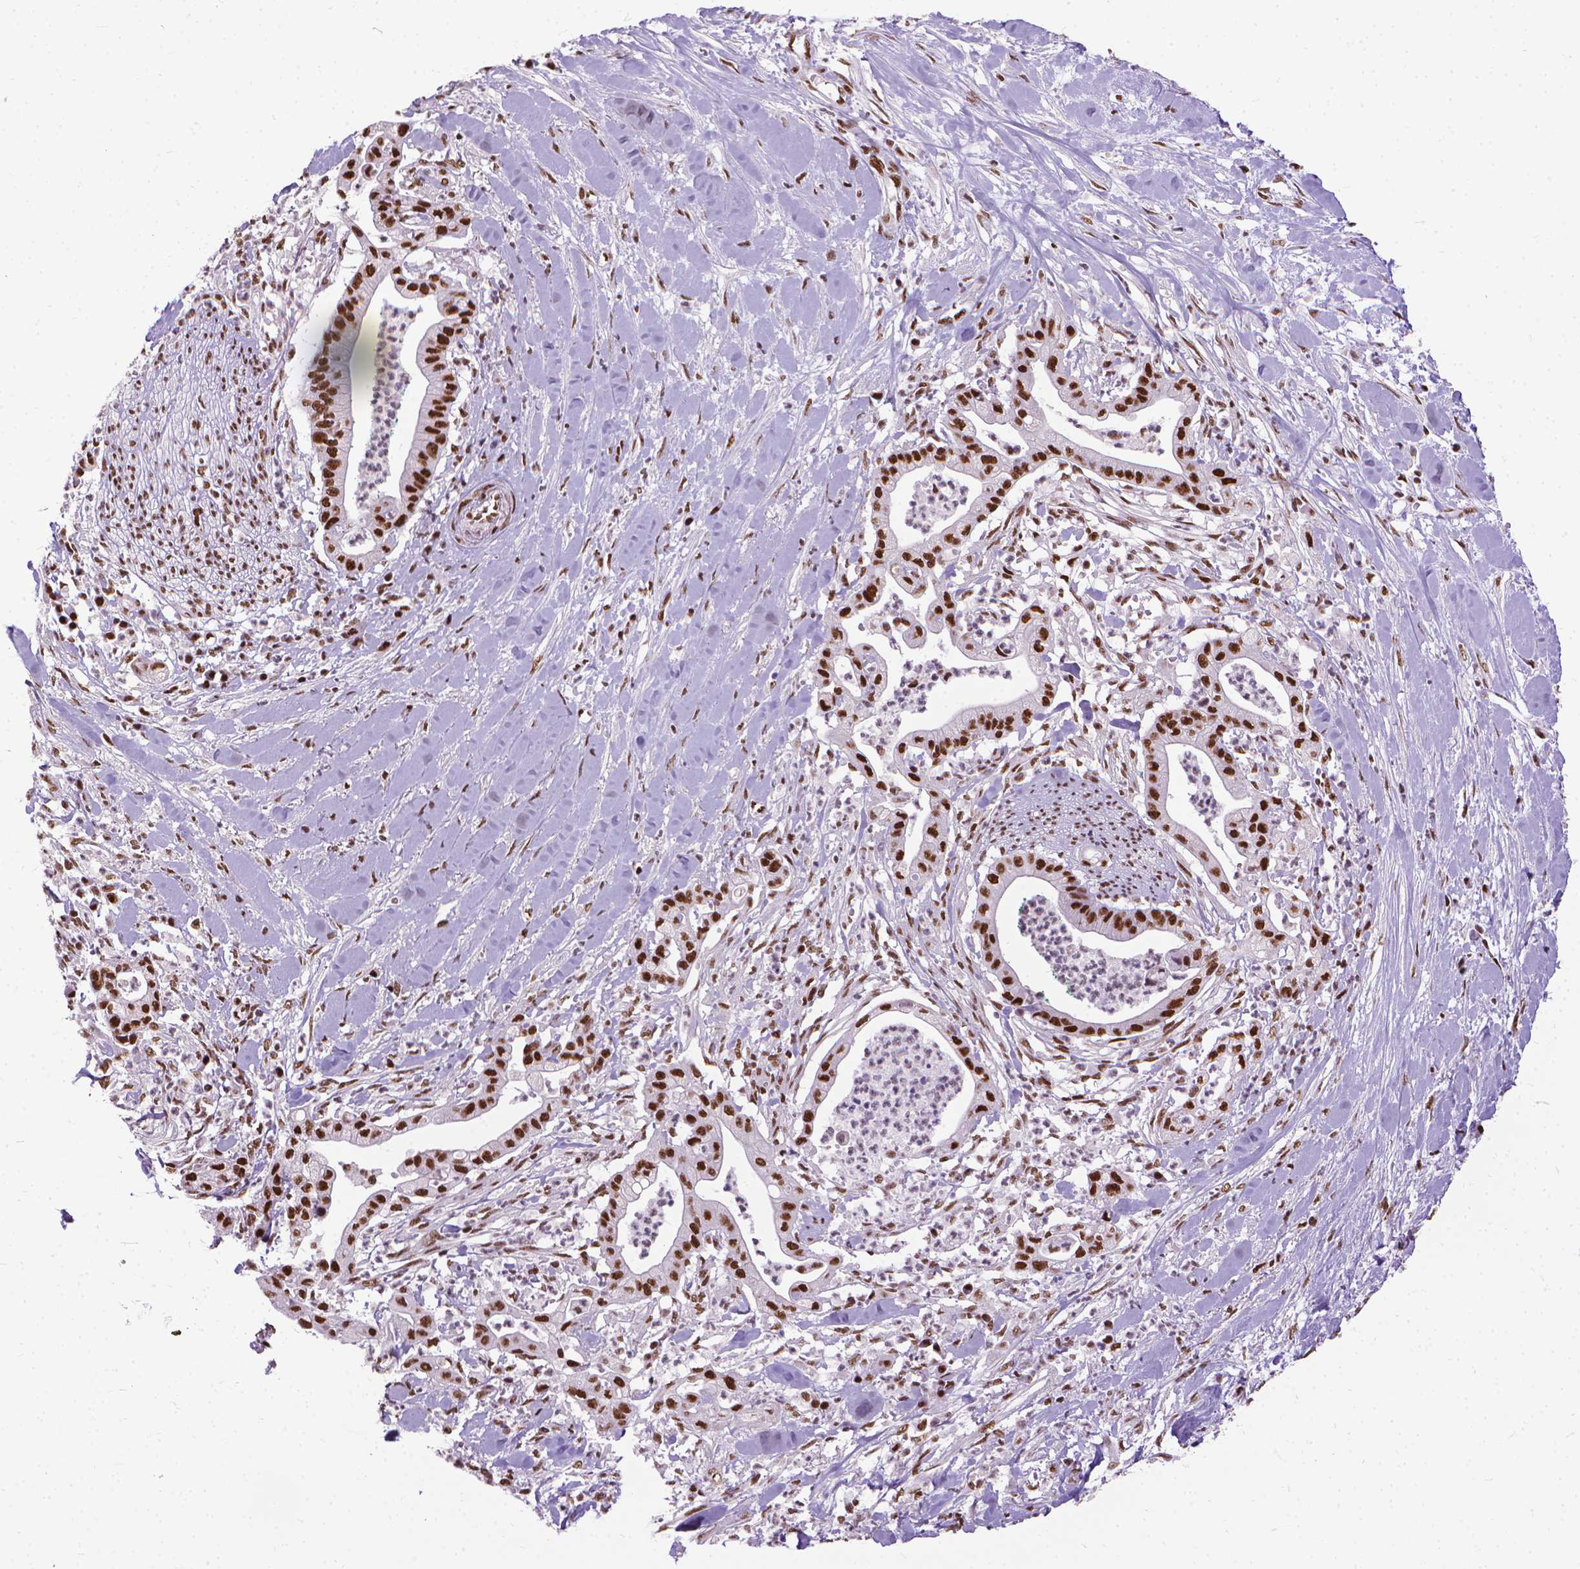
{"staining": {"intensity": "strong", "quantity": ">75%", "location": "nuclear"}, "tissue": "pancreatic cancer", "cell_type": "Tumor cells", "image_type": "cancer", "snomed": [{"axis": "morphology", "description": "Normal tissue, NOS"}, {"axis": "morphology", "description": "Adenocarcinoma, NOS"}, {"axis": "topography", "description": "Lymph node"}, {"axis": "topography", "description": "Pancreas"}], "caption": "Immunohistochemistry (IHC) image of neoplastic tissue: human pancreatic cancer stained using immunohistochemistry (IHC) exhibits high levels of strong protein expression localized specifically in the nuclear of tumor cells, appearing as a nuclear brown color.", "gene": "AKAP8", "patient": {"sex": "female", "age": 58}}